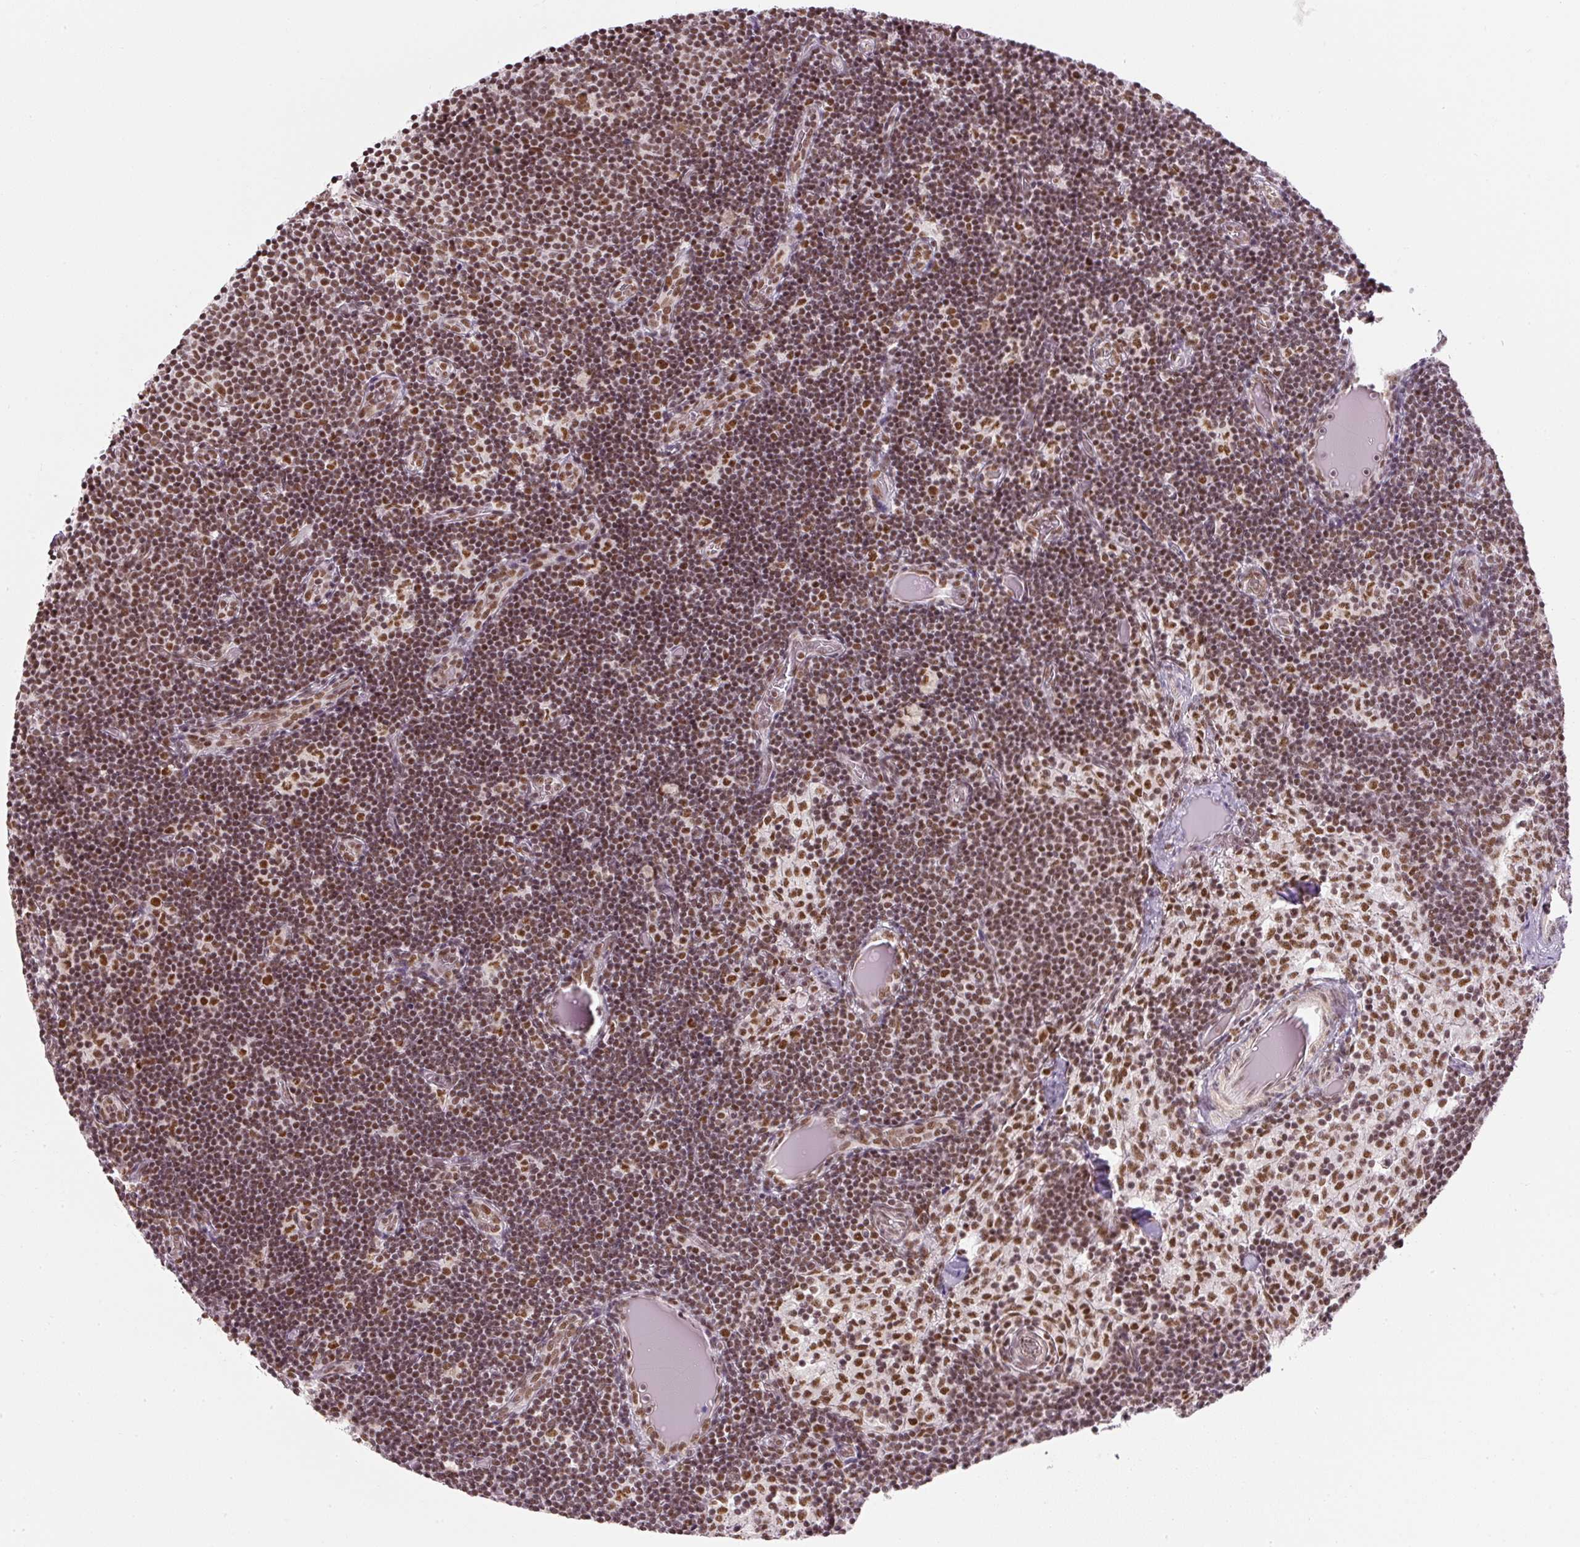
{"staining": {"intensity": "strong", "quantity": ">75%", "location": "nuclear"}, "tissue": "lymph node", "cell_type": "Germinal center cells", "image_type": "normal", "snomed": [{"axis": "morphology", "description": "Normal tissue, NOS"}, {"axis": "topography", "description": "Lymph node"}], "caption": "Germinal center cells demonstrate high levels of strong nuclear staining in approximately >75% of cells in normal lymph node. The protein of interest is shown in brown color, while the nuclei are stained blue.", "gene": "U2AF2", "patient": {"sex": "female", "age": 31}}